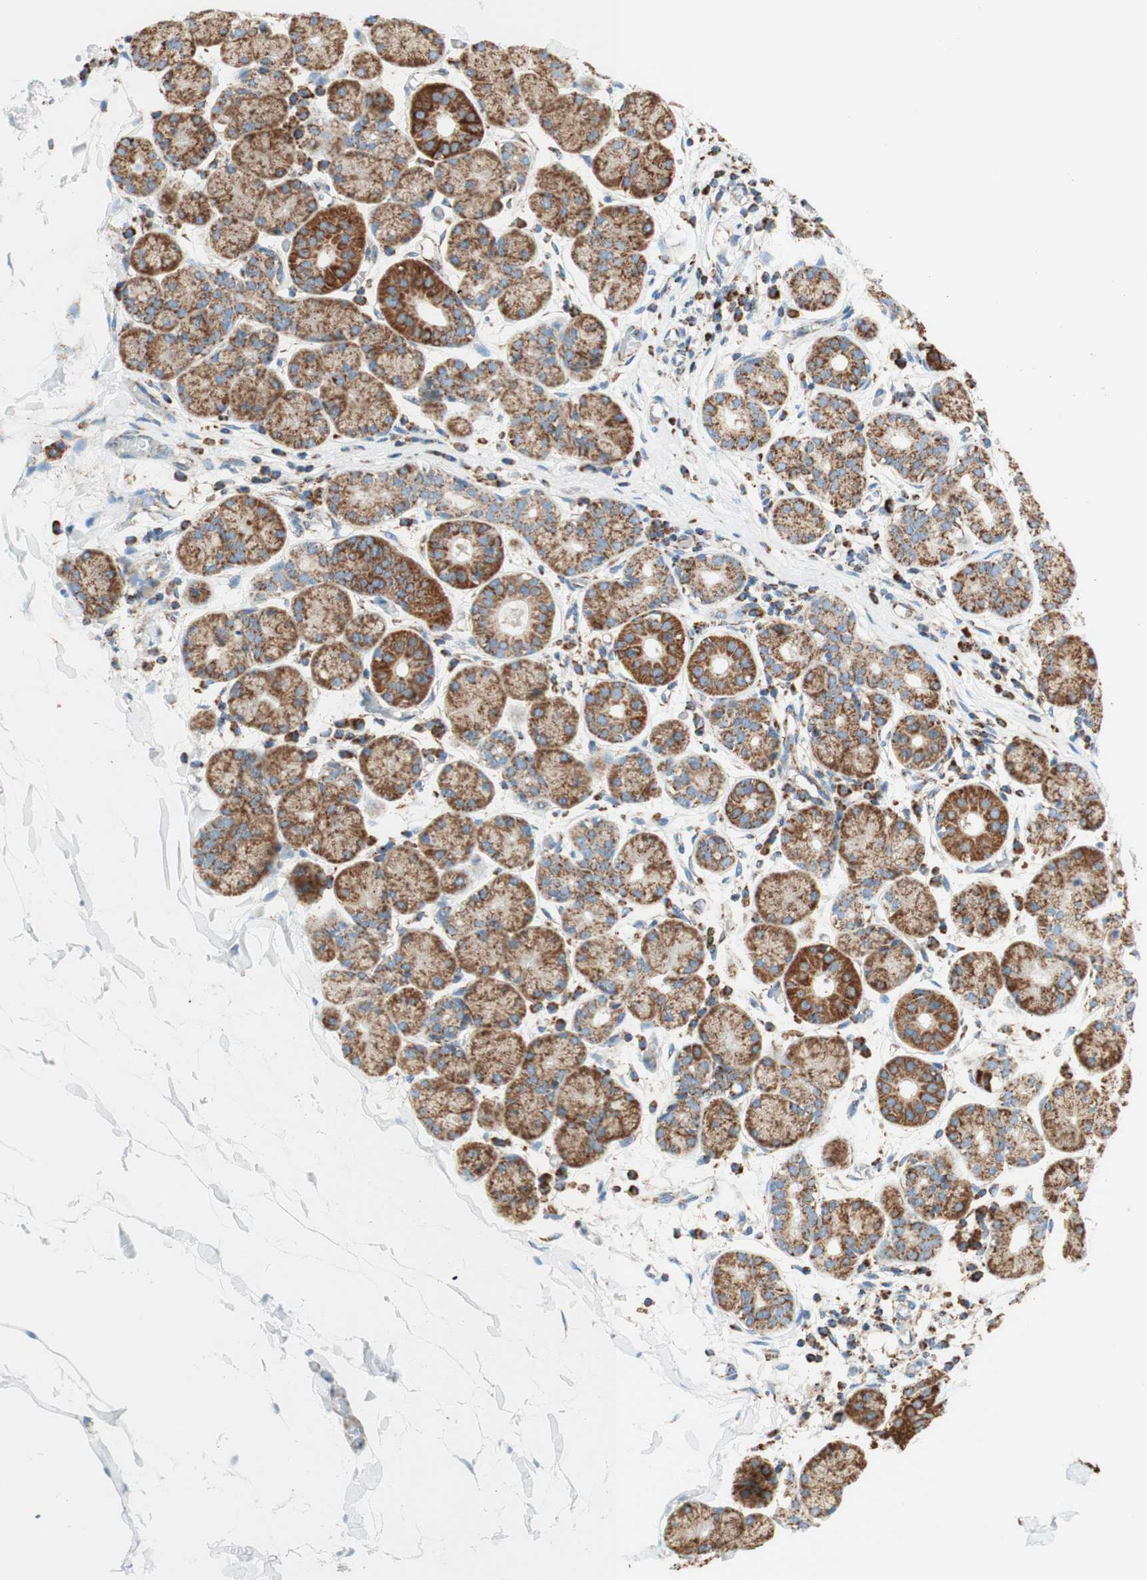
{"staining": {"intensity": "moderate", "quantity": ">75%", "location": "cytoplasmic/membranous"}, "tissue": "salivary gland", "cell_type": "Glandular cells", "image_type": "normal", "snomed": [{"axis": "morphology", "description": "Normal tissue, NOS"}, {"axis": "topography", "description": "Salivary gland"}], "caption": "Normal salivary gland exhibits moderate cytoplasmic/membranous expression in approximately >75% of glandular cells.", "gene": "TOMM20", "patient": {"sex": "female", "age": 24}}